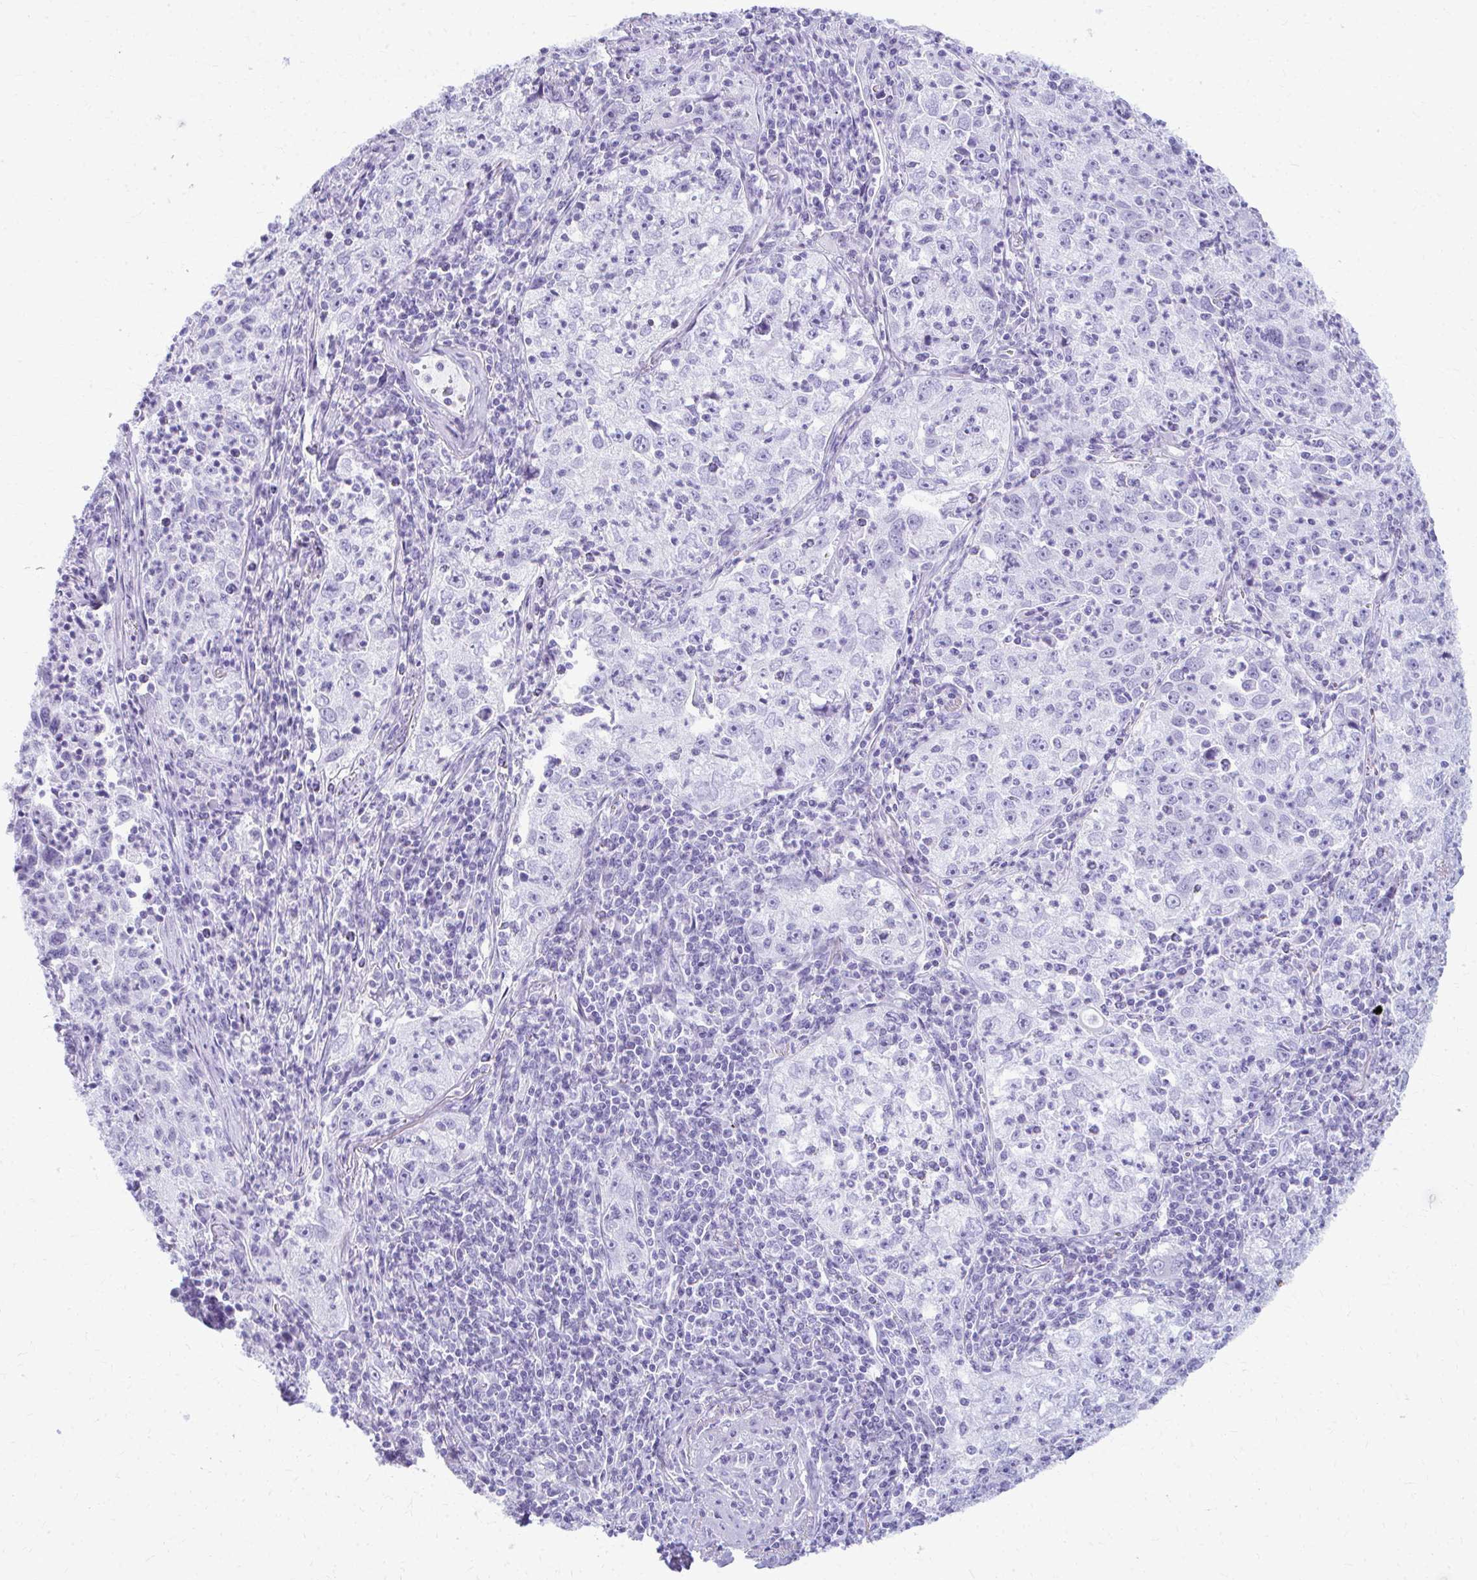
{"staining": {"intensity": "negative", "quantity": "none", "location": "none"}, "tissue": "lung cancer", "cell_type": "Tumor cells", "image_type": "cancer", "snomed": [{"axis": "morphology", "description": "Squamous cell carcinoma, NOS"}, {"axis": "topography", "description": "Lung"}], "caption": "A micrograph of human lung squamous cell carcinoma is negative for staining in tumor cells.", "gene": "MAF1", "patient": {"sex": "male", "age": 71}}